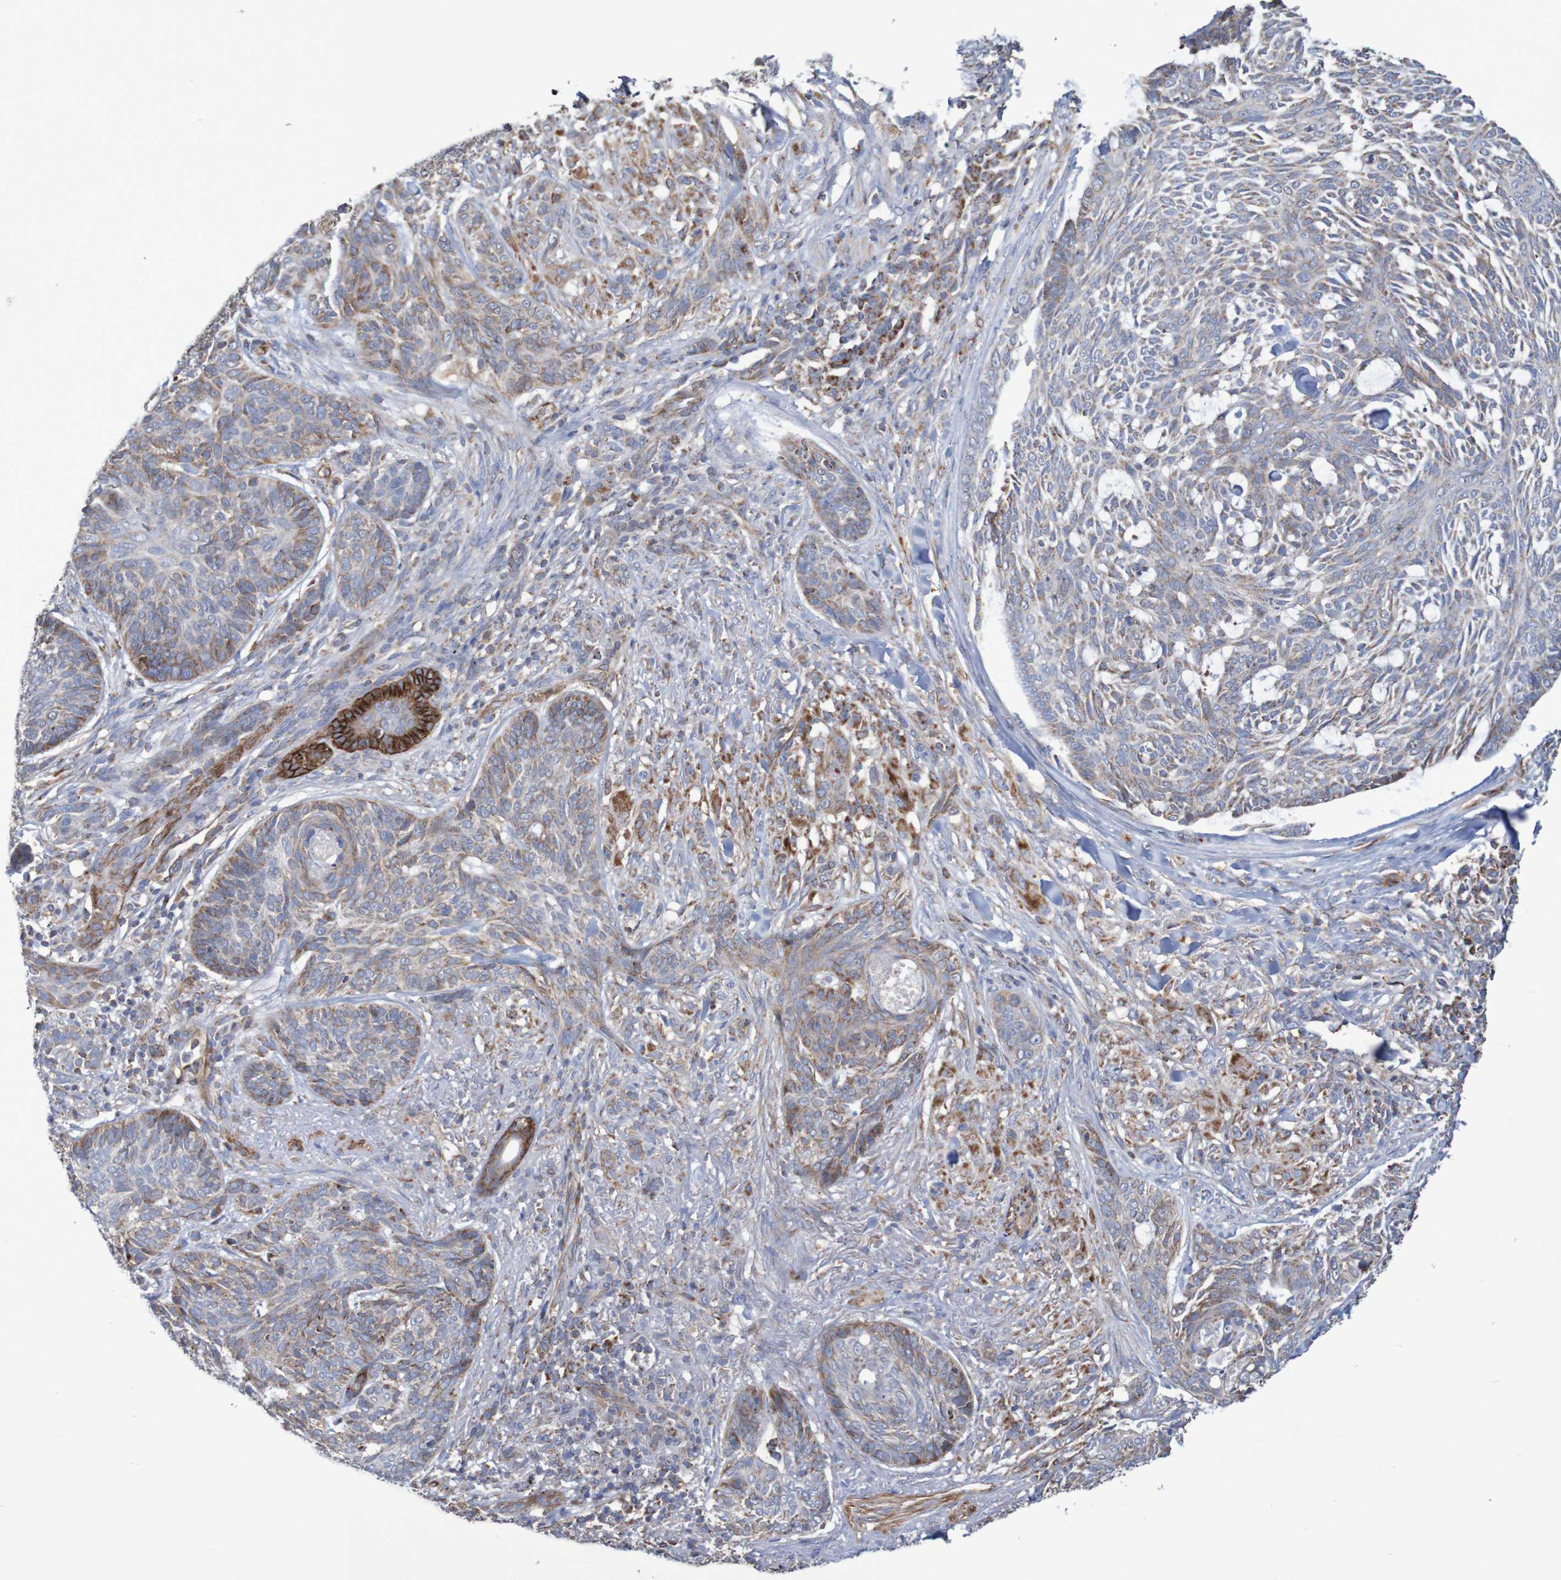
{"staining": {"intensity": "moderate", "quantity": "25%-75%", "location": "cytoplasmic/membranous"}, "tissue": "skin cancer", "cell_type": "Tumor cells", "image_type": "cancer", "snomed": [{"axis": "morphology", "description": "Basal cell carcinoma"}, {"axis": "topography", "description": "Skin"}], "caption": "Immunohistochemical staining of basal cell carcinoma (skin) displays moderate cytoplasmic/membranous protein expression in approximately 25%-75% of tumor cells. Immunohistochemistry (ihc) stains the protein of interest in brown and the nuclei are stained blue.", "gene": "MMEL1", "patient": {"sex": "male", "age": 43}}